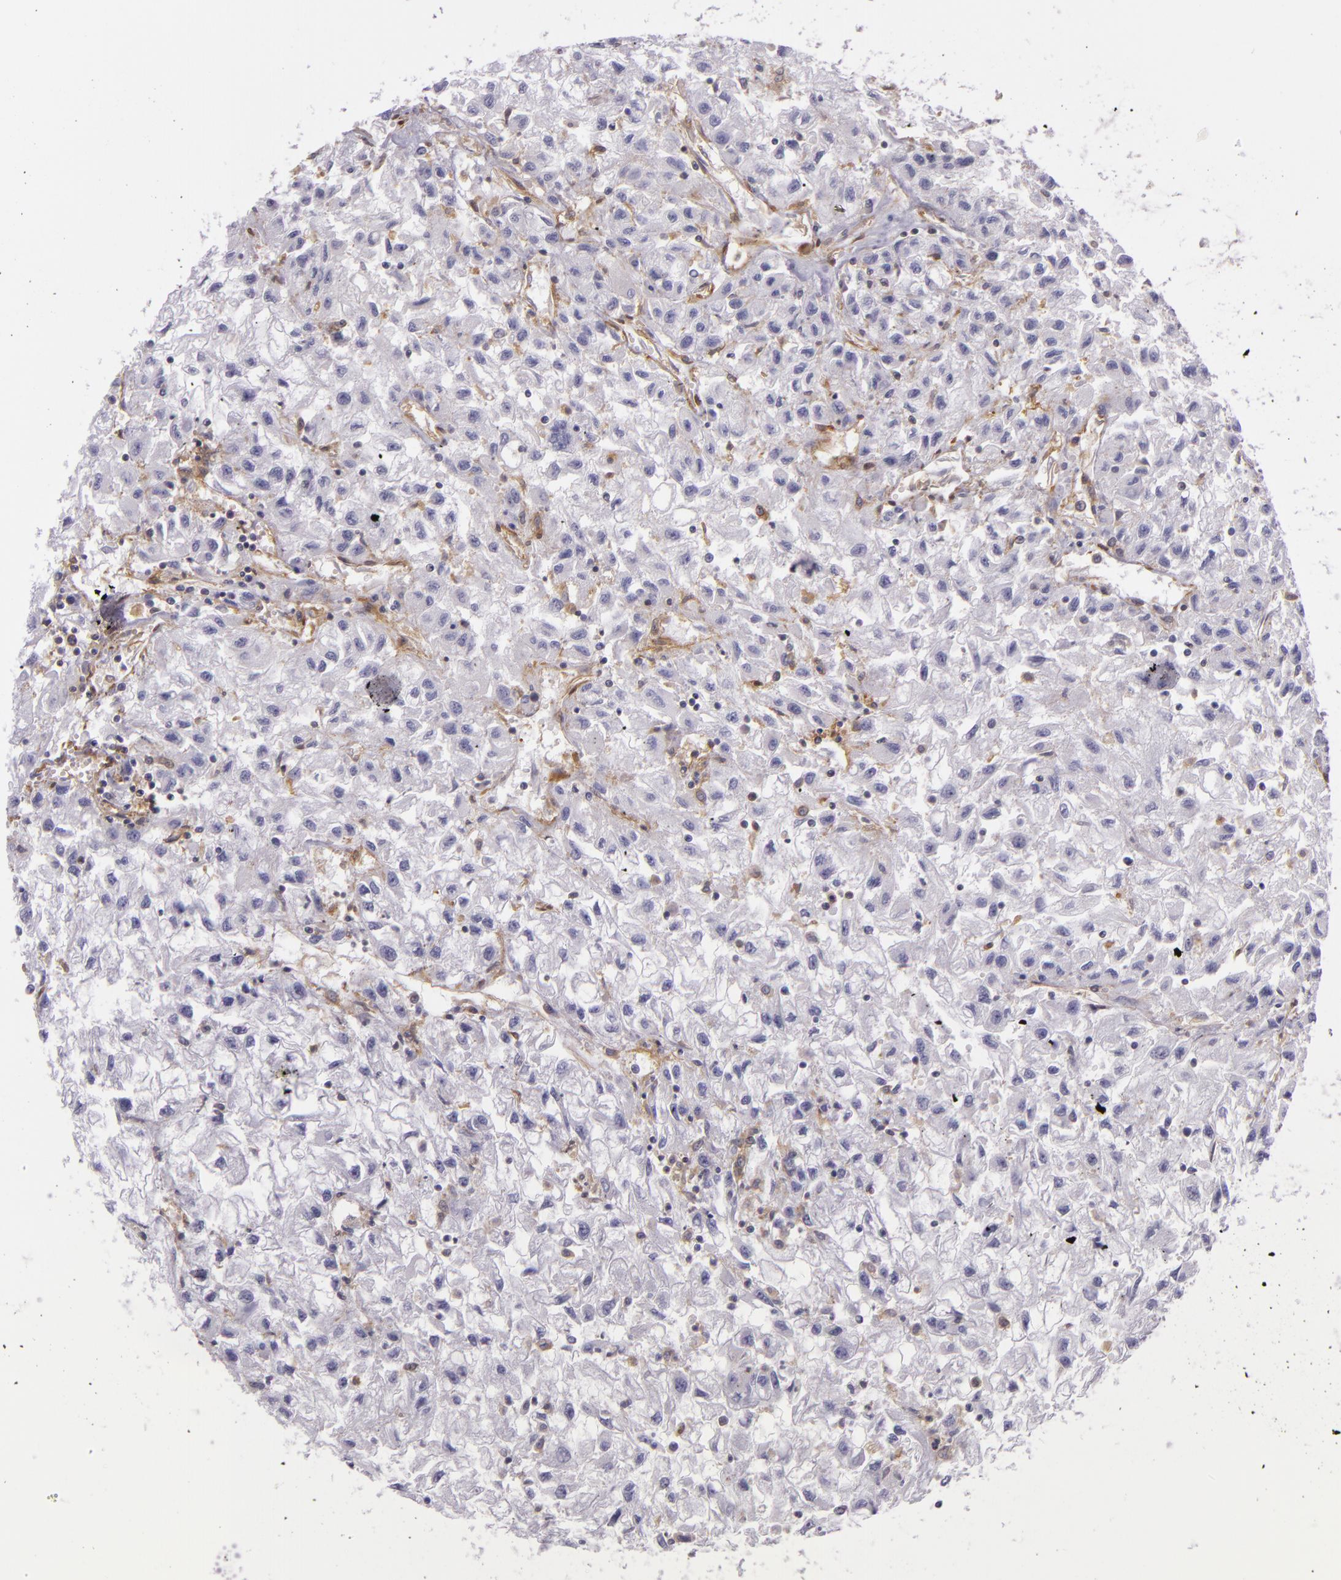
{"staining": {"intensity": "weak", "quantity": "<25%", "location": "cytoplasmic/membranous"}, "tissue": "renal cancer", "cell_type": "Tumor cells", "image_type": "cancer", "snomed": [{"axis": "morphology", "description": "Adenocarcinoma, NOS"}, {"axis": "topography", "description": "Kidney"}], "caption": "Tumor cells are negative for protein expression in human renal cancer.", "gene": "TLN1", "patient": {"sex": "male", "age": 59}}